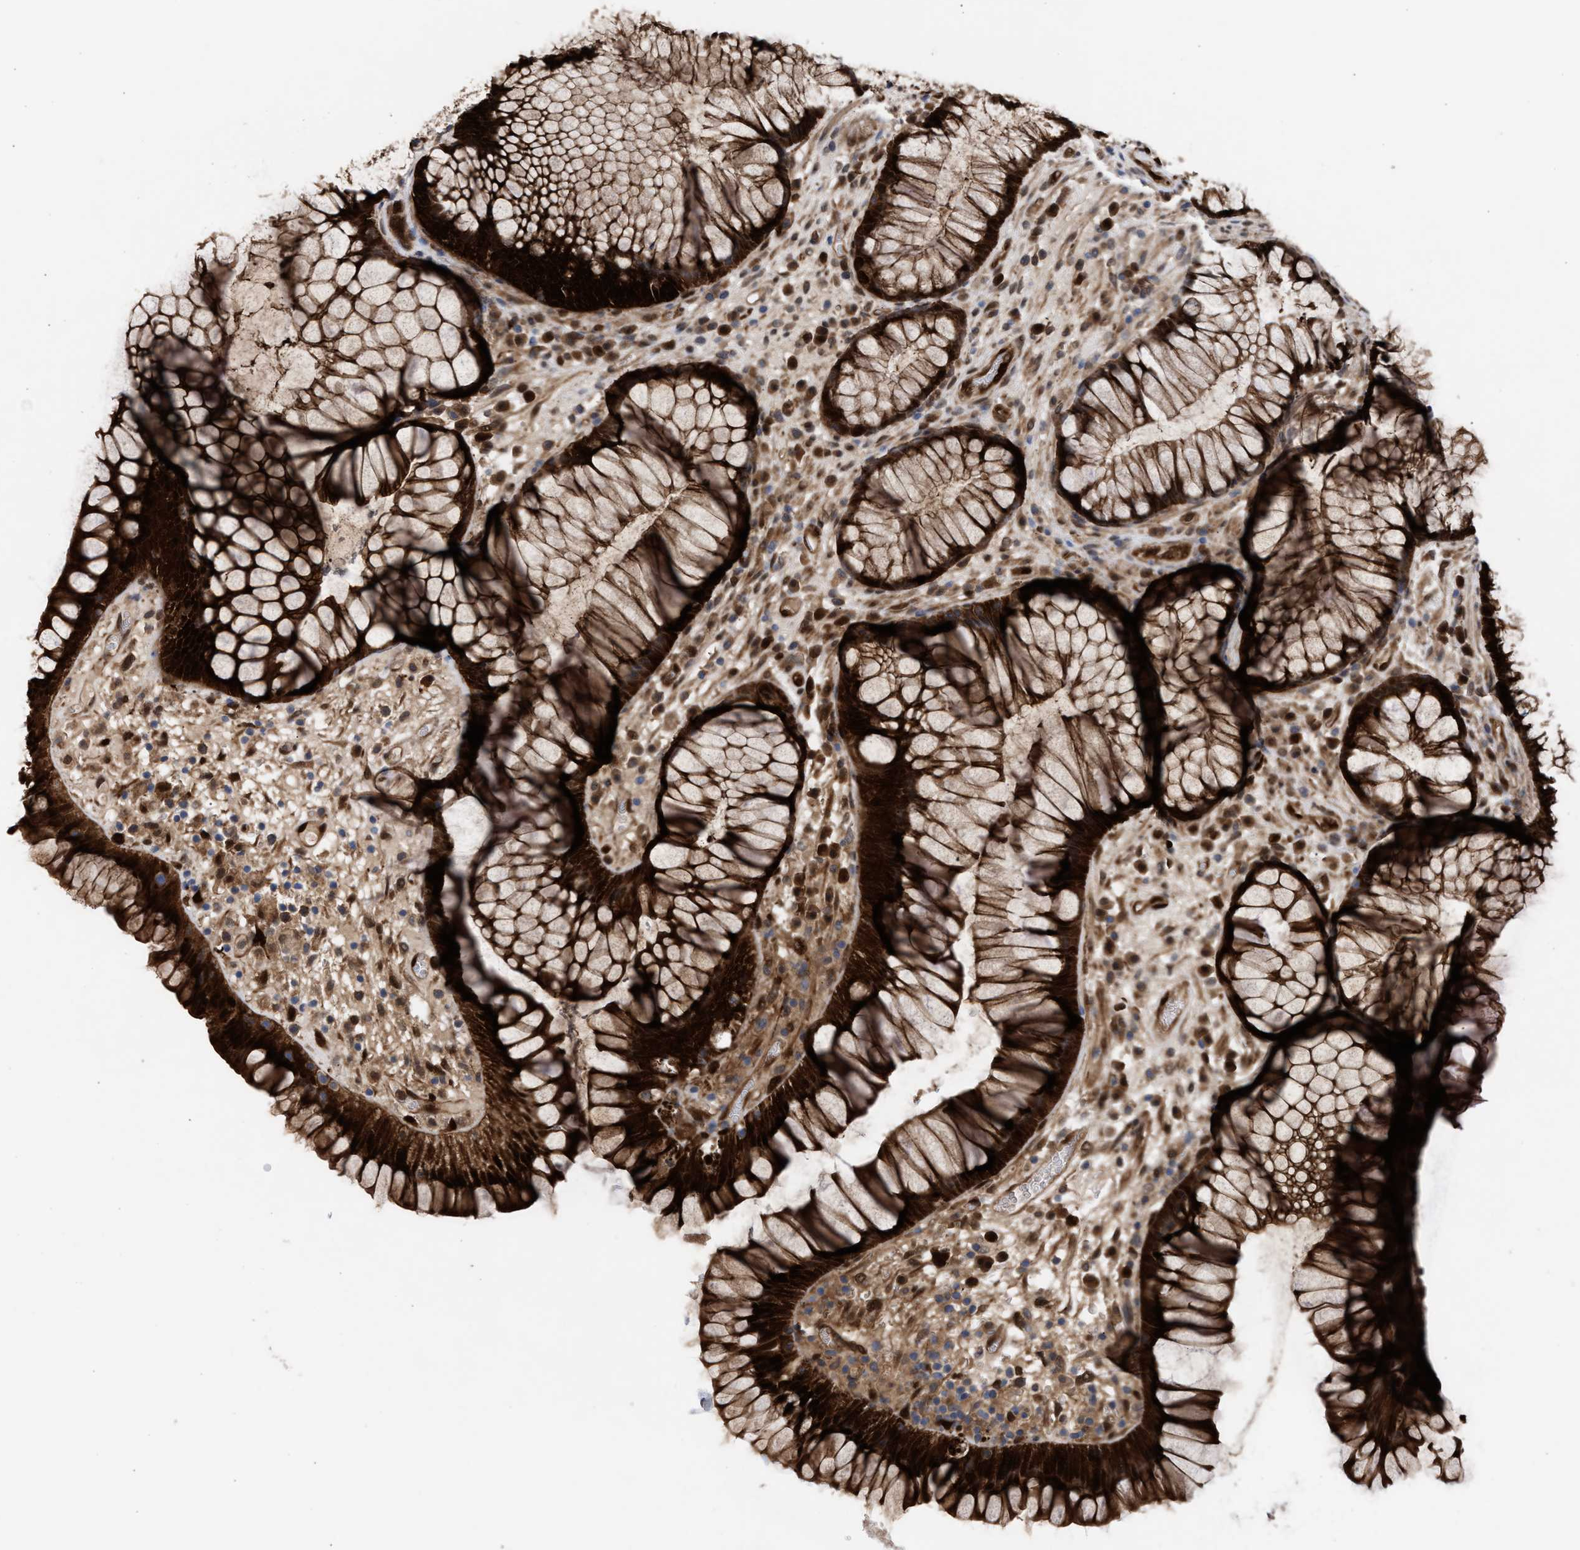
{"staining": {"intensity": "strong", "quantity": ">75%", "location": "cytoplasmic/membranous,nuclear"}, "tissue": "rectum", "cell_type": "Glandular cells", "image_type": "normal", "snomed": [{"axis": "morphology", "description": "Normal tissue, NOS"}, {"axis": "topography", "description": "Rectum"}], "caption": "DAB immunohistochemical staining of unremarkable human rectum exhibits strong cytoplasmic/membranous,nuclear protein expression in approximately >75% of glandular cells. (DAB (3,3'-diaminobenzidine) = brown stain, brightfield microscopy at high magnification).", "gene": "TP53I3", "patient": {"sex": "male", "age": 51}}